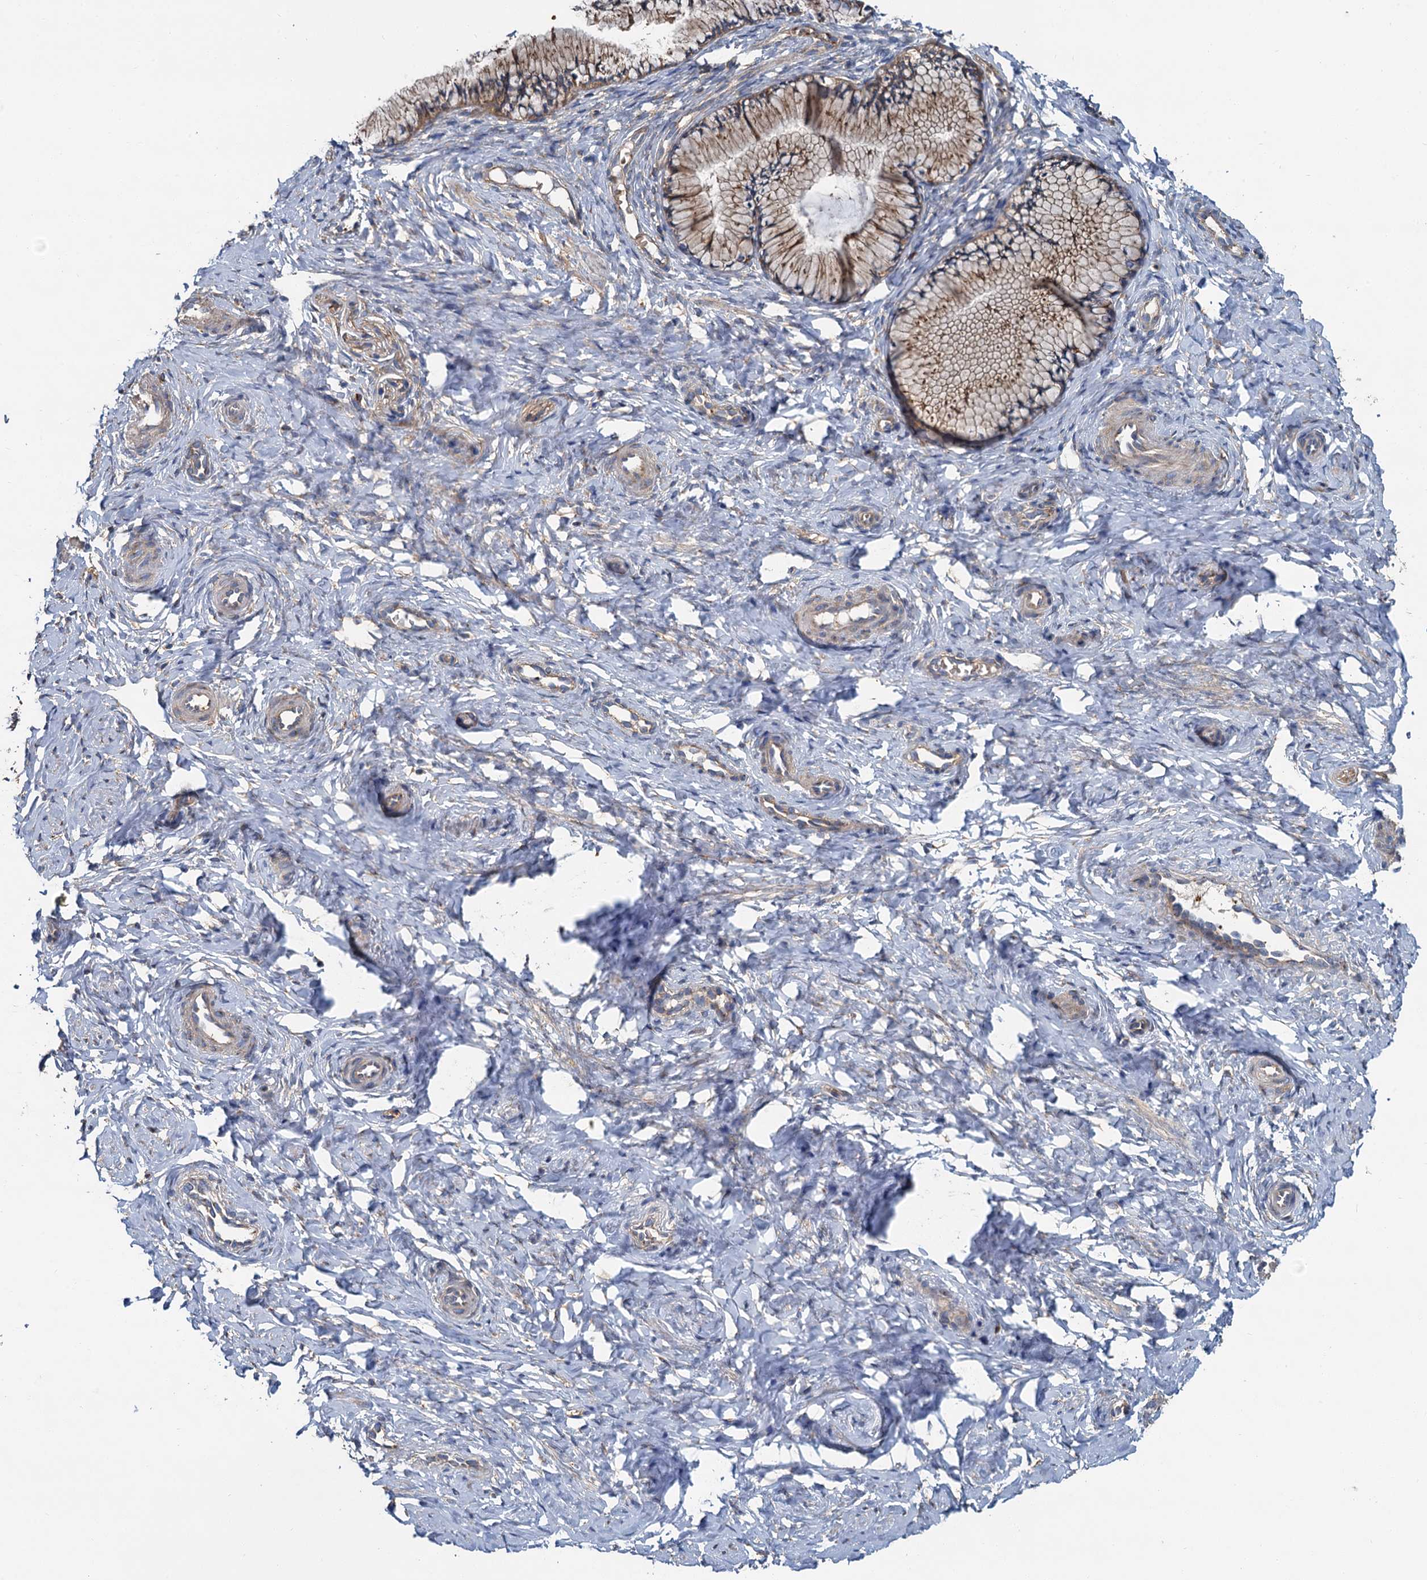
{"staining": {"intensity": "moderate", "quantity": "25%-75%", "location": "cytoplasmic/membranous"}, "tissue": "cervix", "cell_type": "Glandular cells", "image_type": "normal", "snomed": [{"axis": "morphology", "description": "Normal tissue, NOS"}, {"axis": "topography", "description": "Cervix"}], "caption": "Glandular cells display moderate cytoplasmic/membranous positivity in about 25%-75% of cells in normal cervix.", "gene": "PPIP5K1", "patient": {"sex": "female", "age": 27}}